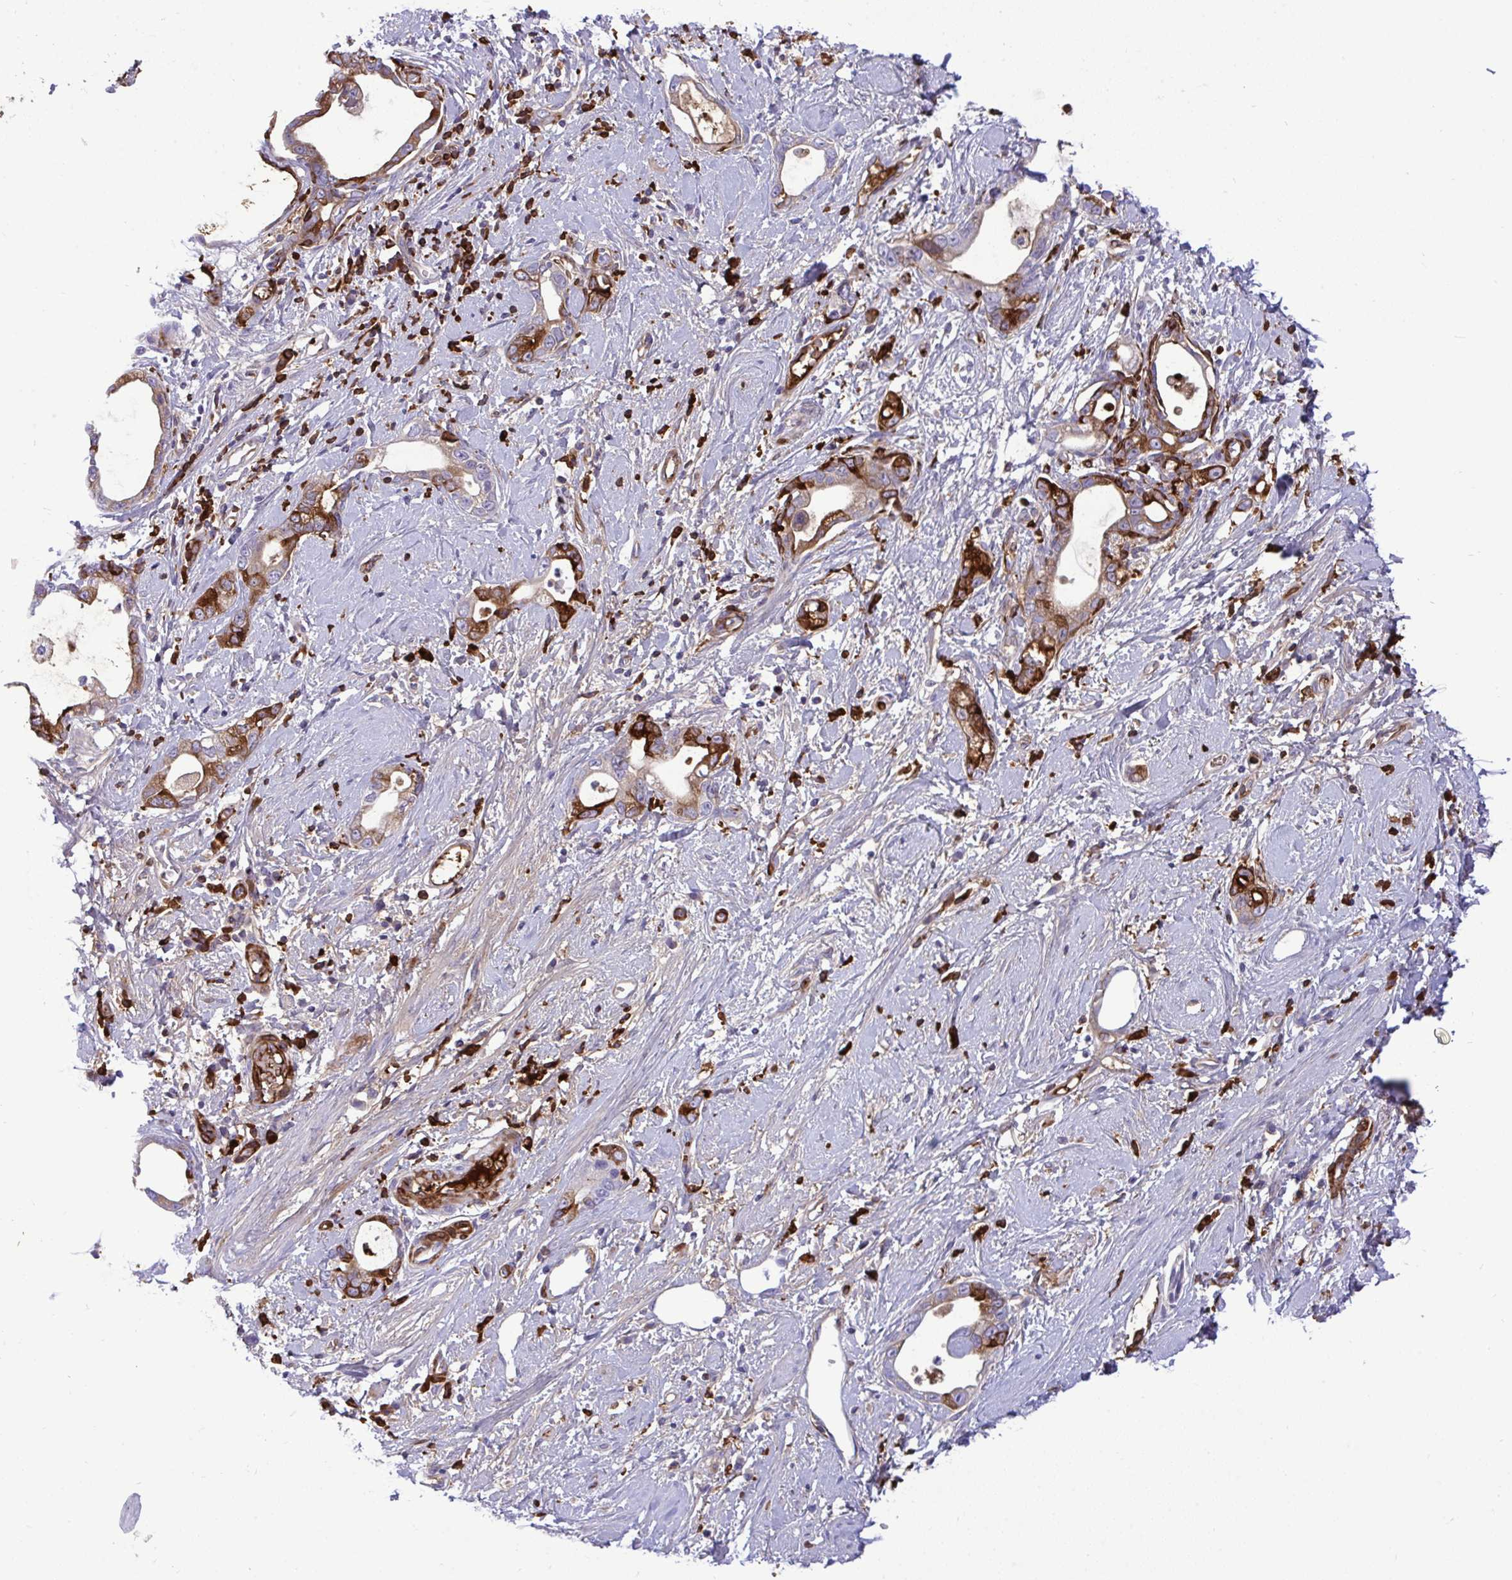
{"staining": {"intensity": "moderate", "quantity": ">75%", "location": "cytoplasmic/membranous"}, "tissue": "stomach cancer", "cell_type": "Tumor cells", "image_type": "cancer", "snomed": [{"axis": "morphology", "description": "Adenocarcinoma, NOS"}, {"axis": "topography", "description": "Stomach"}], "caption": "IHC of stomach cancer demonstrates medium levels of moderate cytoplasmic/membranous positivity in about >75% of tumor cells.", "gene": "F2", "patient": {"sex": "male", "age": 55}}